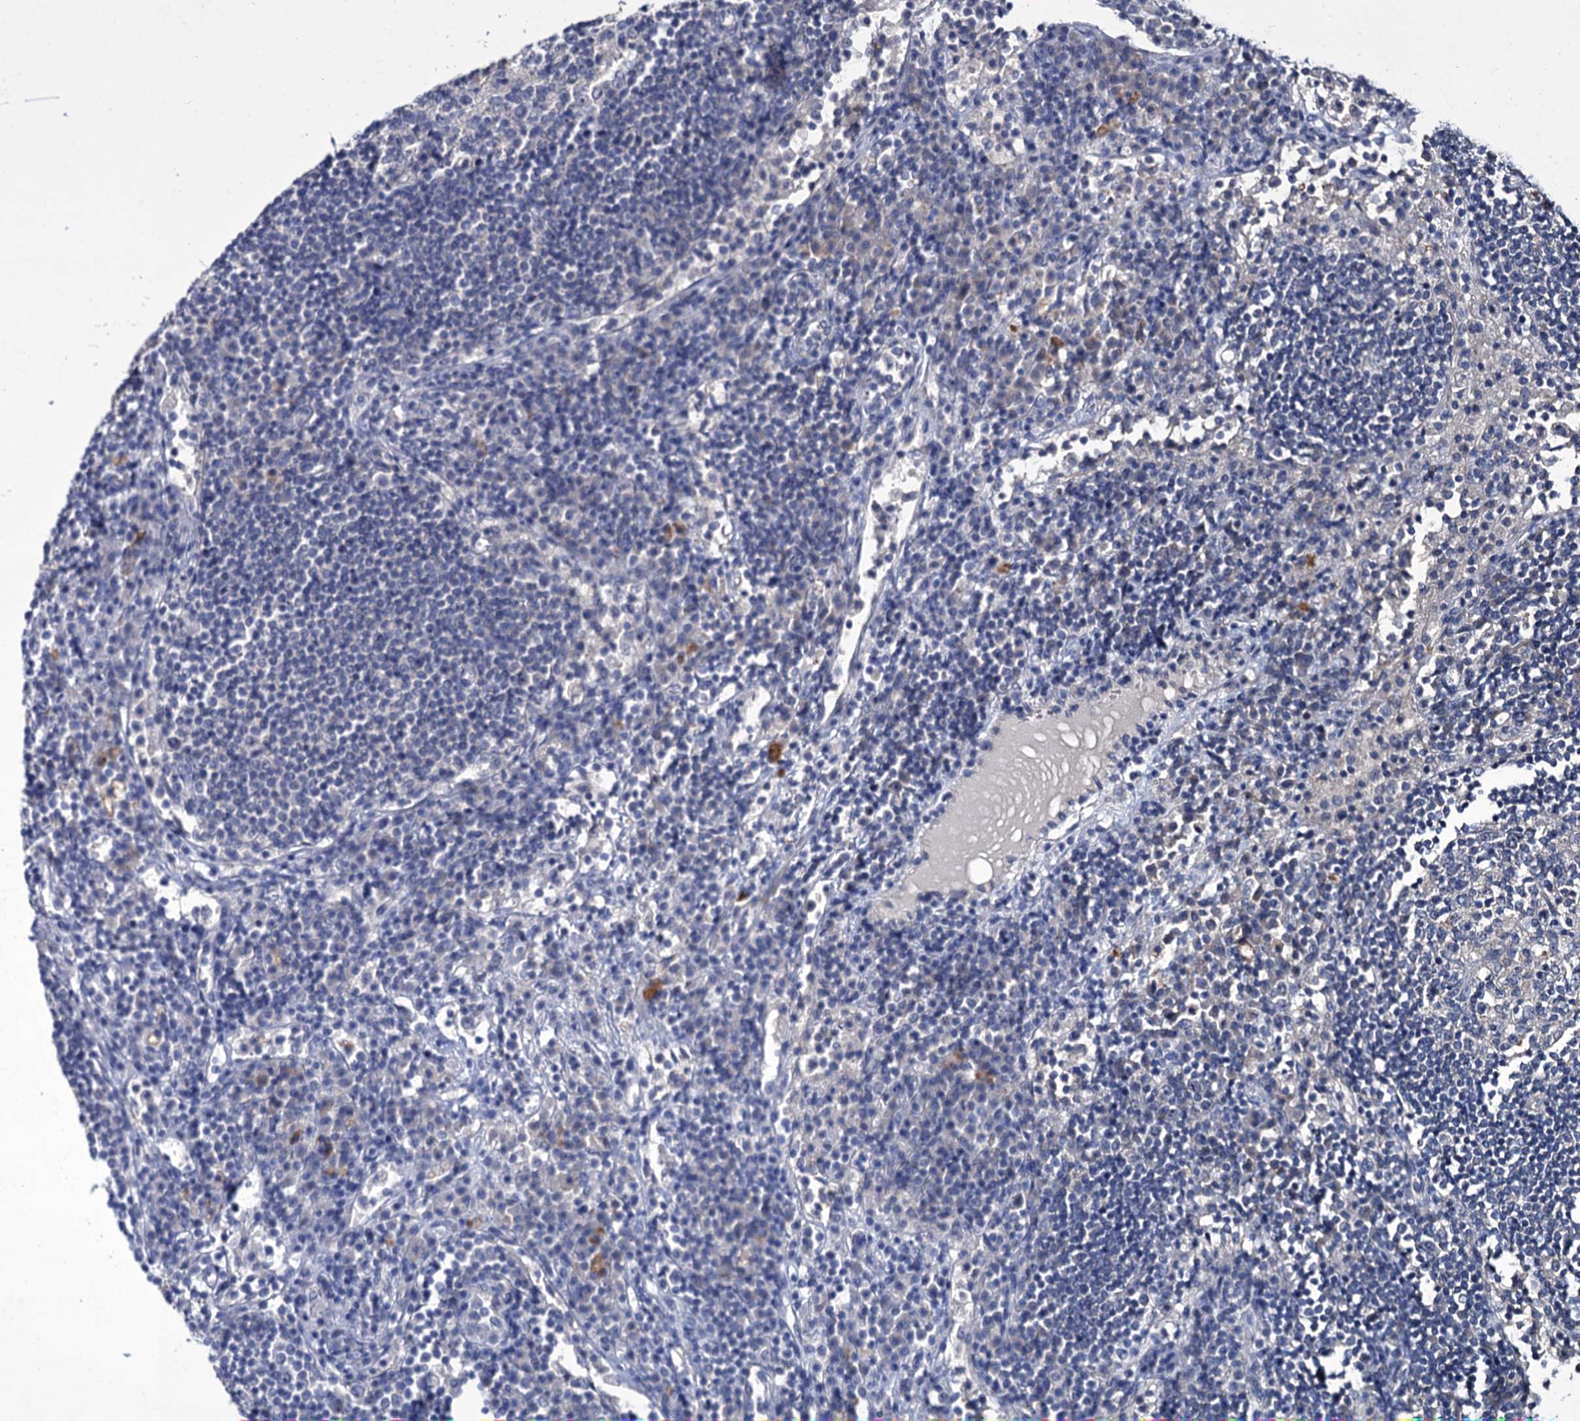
{"staining": {"intensity": "negative", "quantity": "none", "location": "none"}, "tissue": "lymph node", "cell_type": "Germinal center cells", "image_type": "normal", "snomed": [{"axis": "morphology", "description": "Normal tissue, NOS"}, {"axis": "topography", "description": "Lymph node"}], "caption": "The IHC photomicrograph has no significant expression in germinal center cells of lymph node. (DAB (3,3'-diaminobenzidine) IHC with hematoxylin counter stain).", "gene": "ATP9A", "patient": {"sex": "female", "age": 53}}